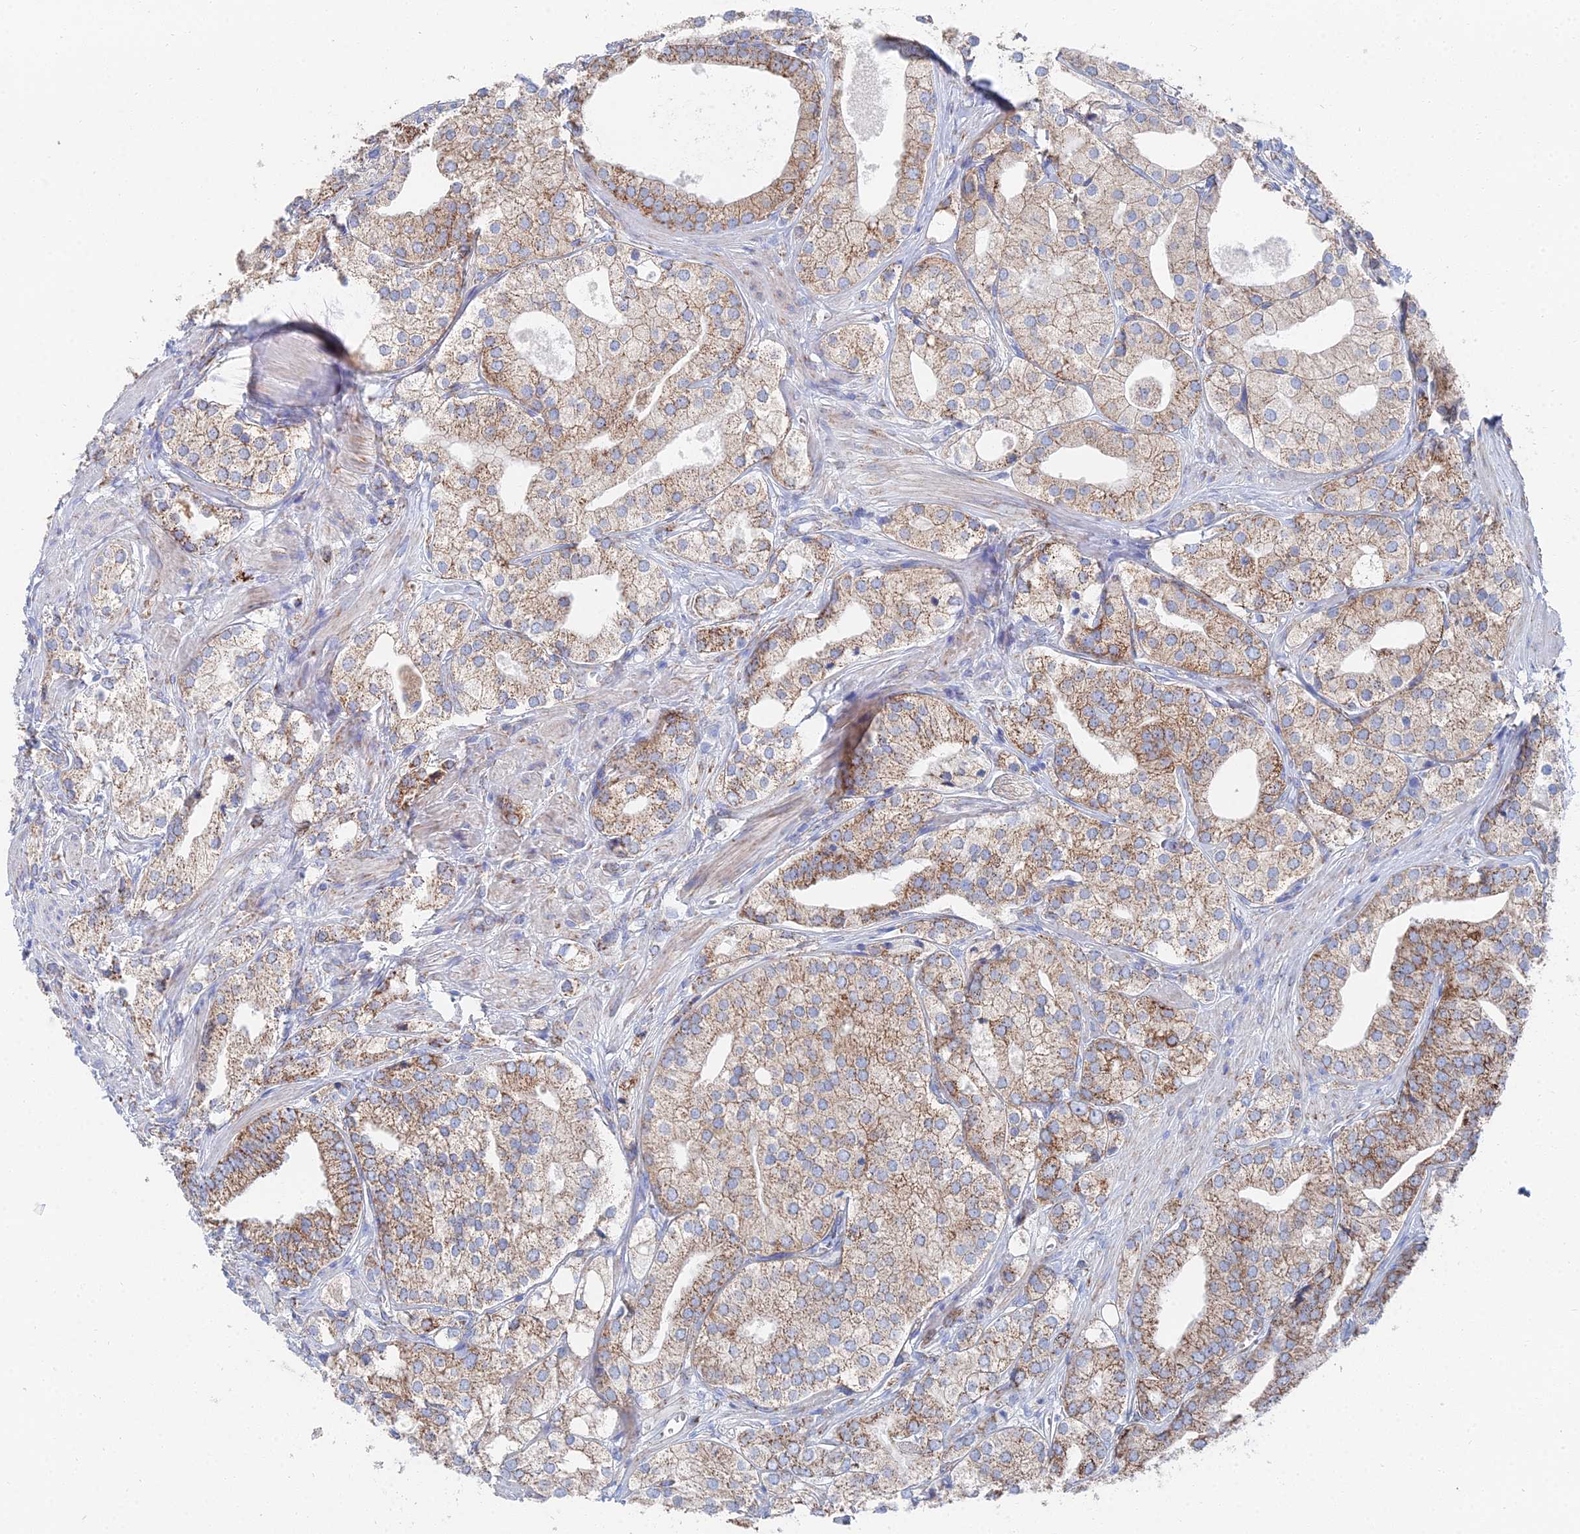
{"staining": {"intensity": "moderate", "quantity": "25%-75%", "location": "cytoplasmic/membranous"}, "tissue": "prostate cancer", "cell_type": "Tumor cells", "image_type": "cancer", "snomed": [{"axis": "morphology", "description": "Adenocarcinoma, High grade"}, {"axis": "topography", "description": "Prostate"}], "caption": "Immunohistochemical staining of prostate adenocarcinoma (high-grade) reveals medium levels of moderate cytoplasmic/membranous expression in approximately 25%-75% of tumor cells.", "gene": "IFT80", "patient": {"sex": "male", "age": 50}}